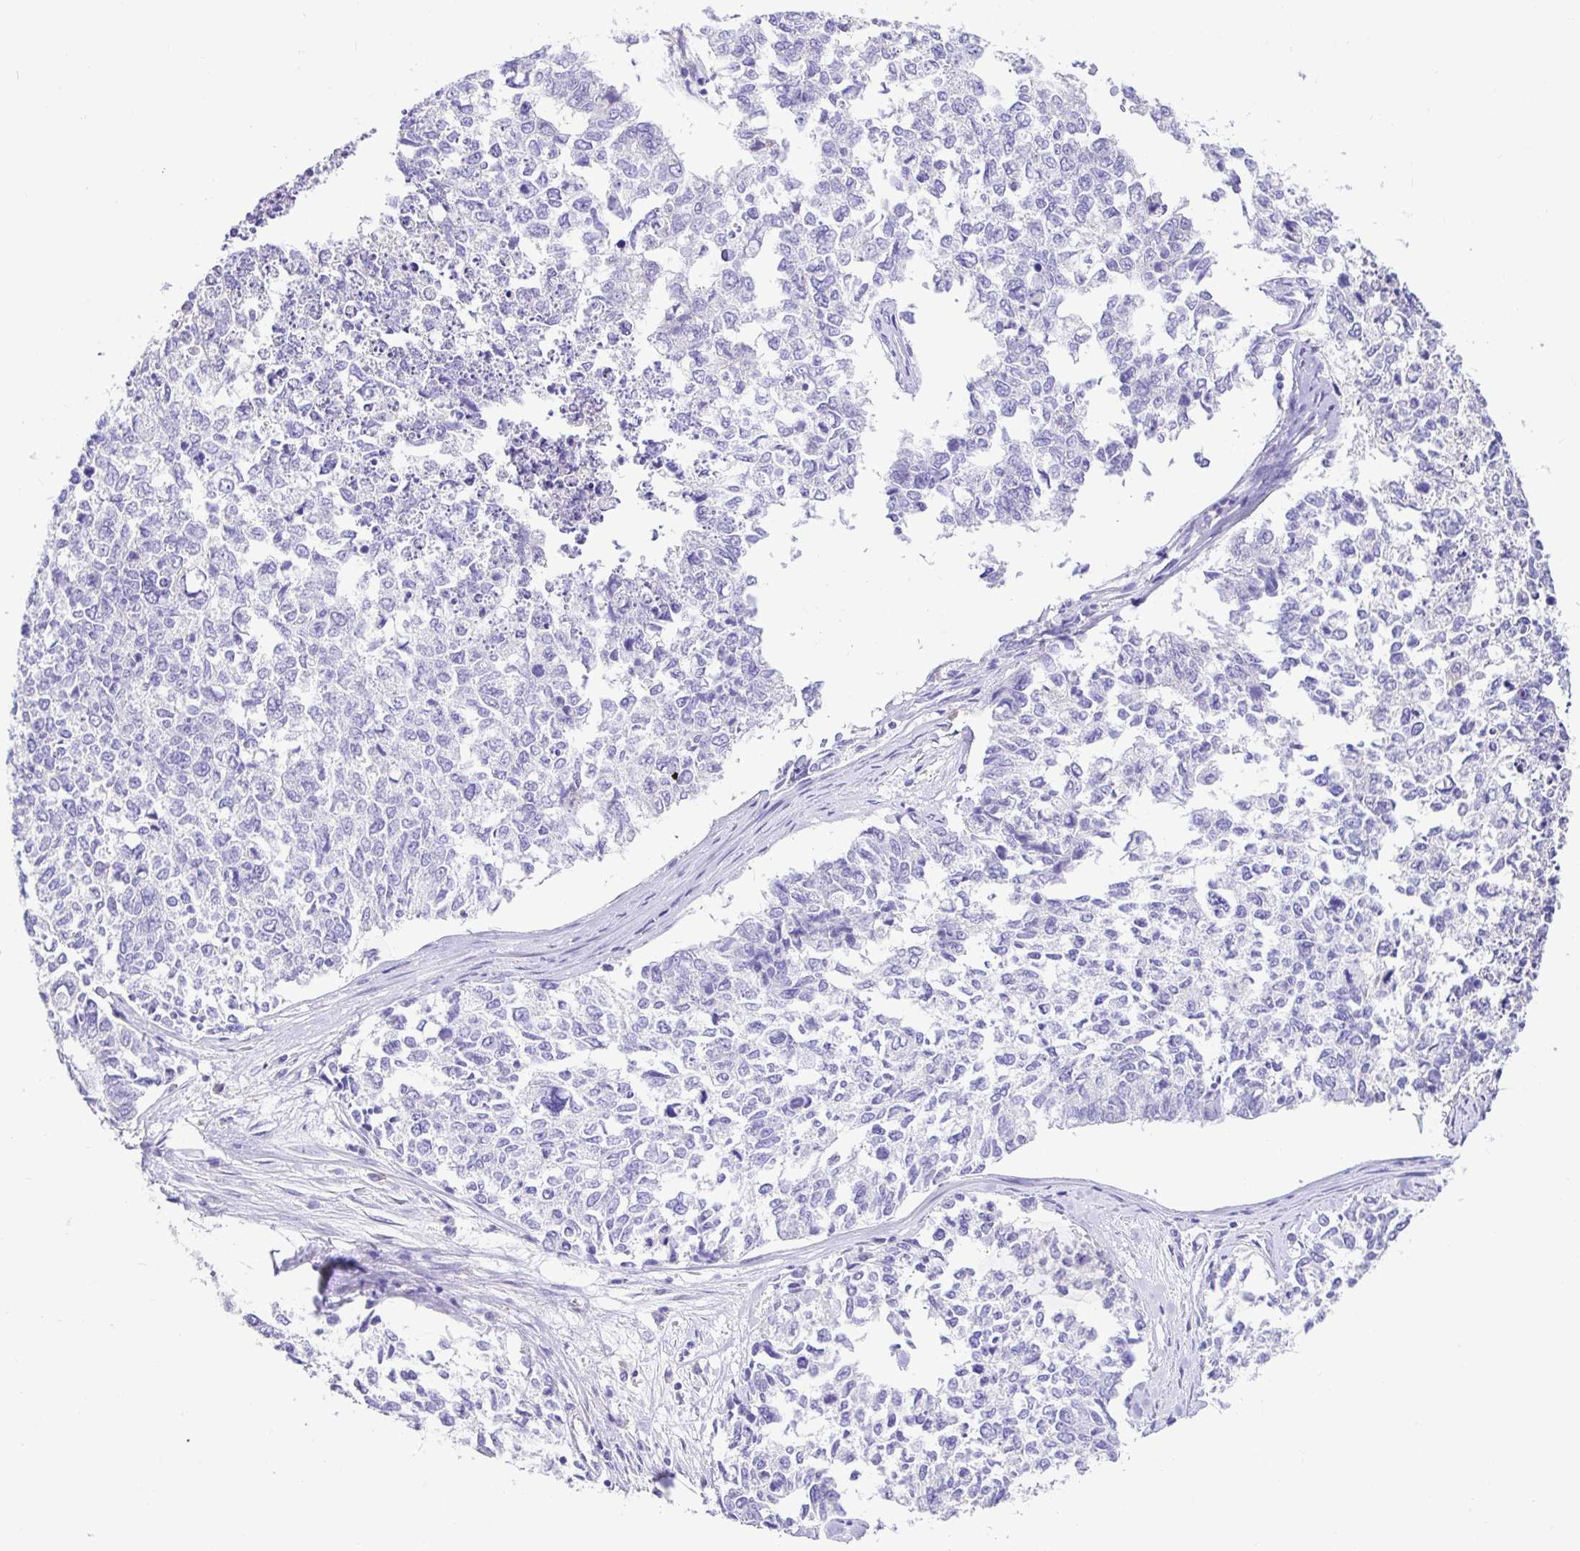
{"staining": {"intensity": "negative", "quantity": "none", "location": "none"}, "tissue": "cervical cancer", "cell_type": "Tumor cells", "image_type": "cancer", "snomed": [{"axis": "morphology", "description": "Adenocarcinoma, NOS"}, {"axis": "topography", "description": "Cervix"}], "caption": "High power microscopy image of an immunohistochemistry micrograph of cervical cancer (adenocarcinoma), revealing no significant expression in tumor cells.", "gene": "BACE2", "patient": {"sex": "female", "age": 63}}